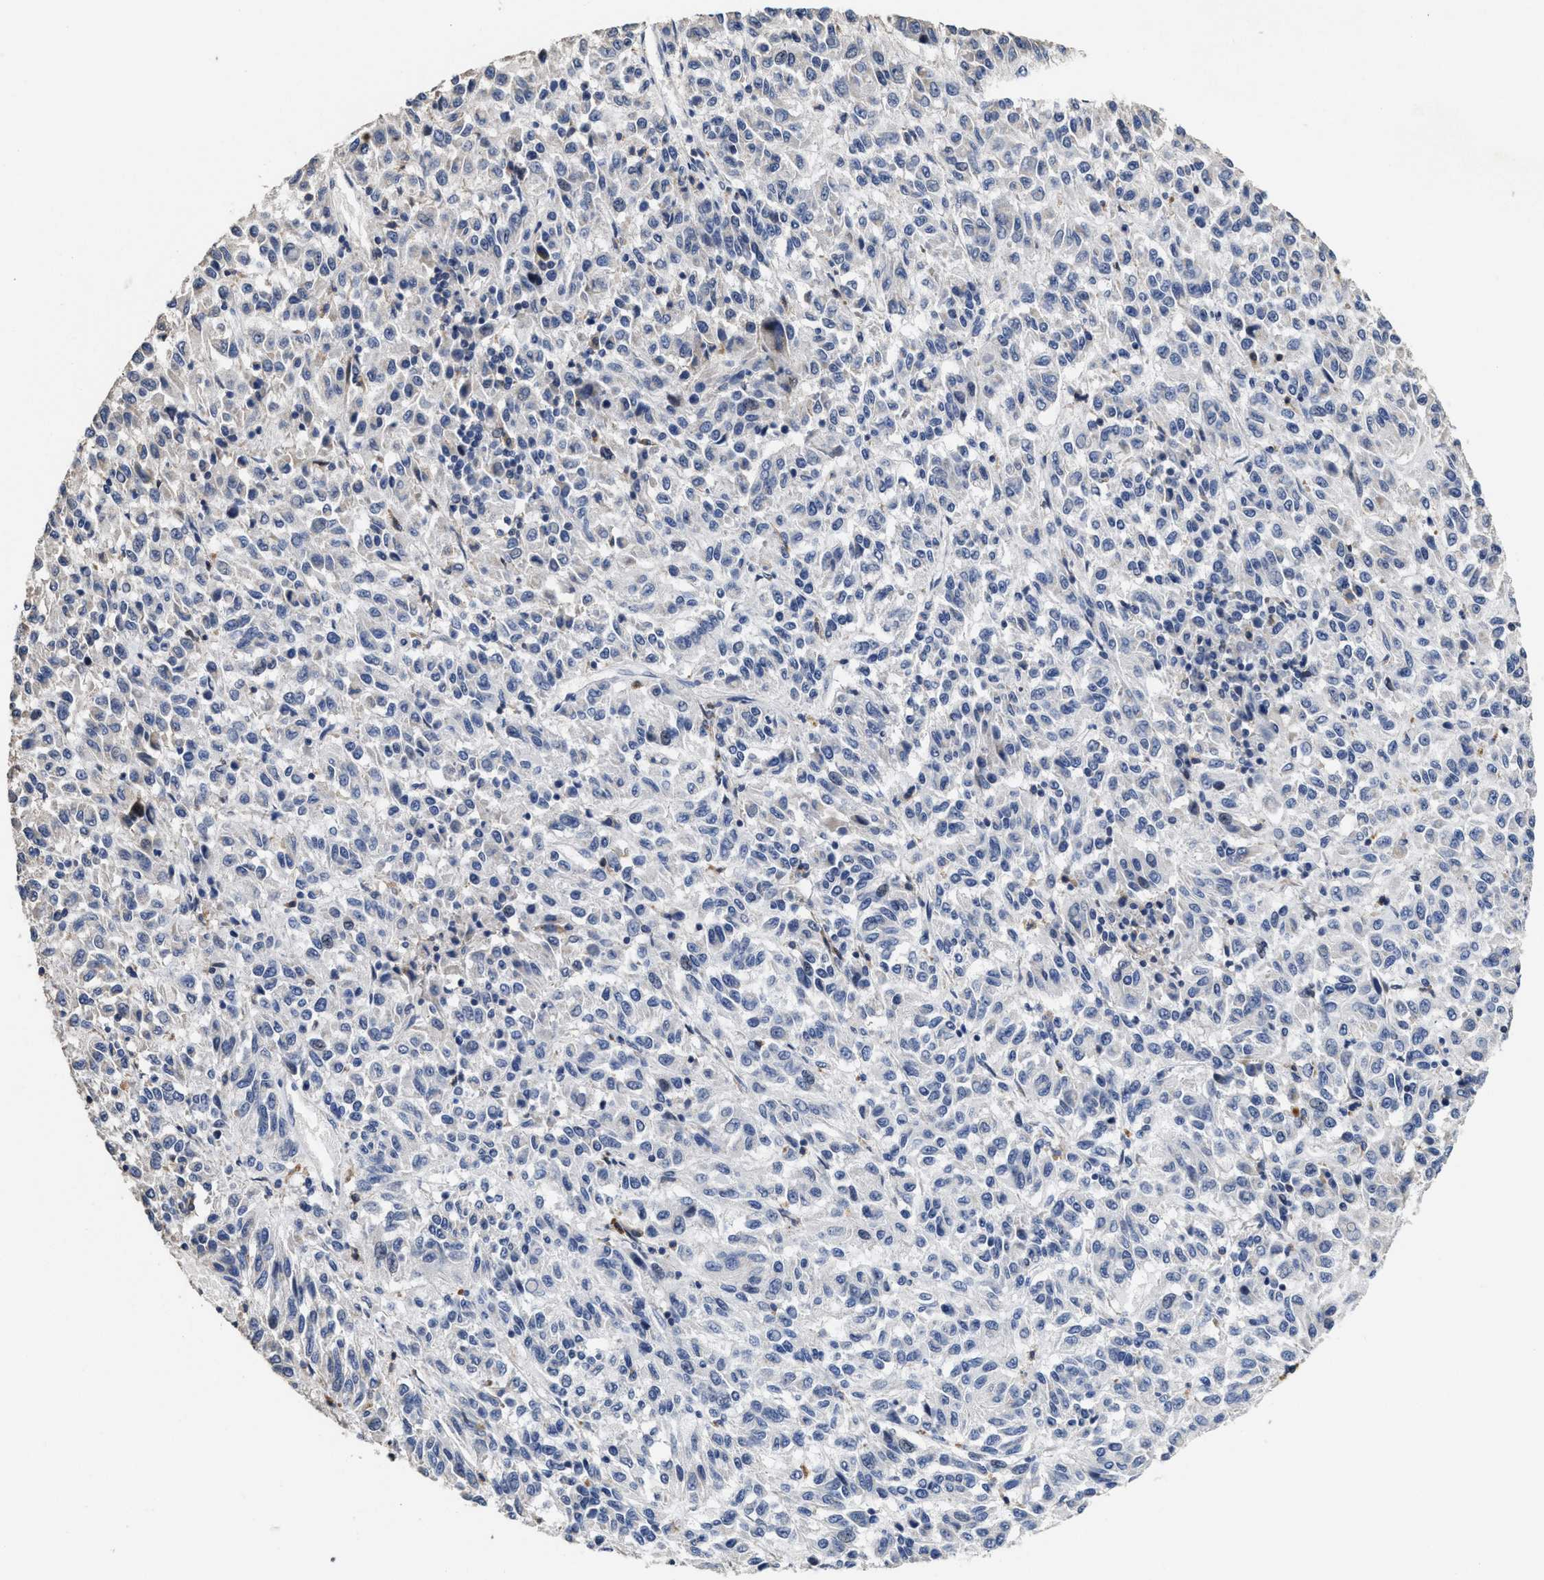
{"staining": {"intensity": "negative", "quantity": "none", "location": "none"}, "tissue": "melanoma", "cell_type": "Tumor cells", "image_type": "cancer", "snomed": [{"axis": "morphology", "description": "Malignant melanoma, Metastatic site"}, {"axis": "topography", "description": "Lung"}], "caption": "Tumor cells show no significant expression in melanoma.", "gene": "ZFAT", "patient": {"sex": "male", "age": 64}}